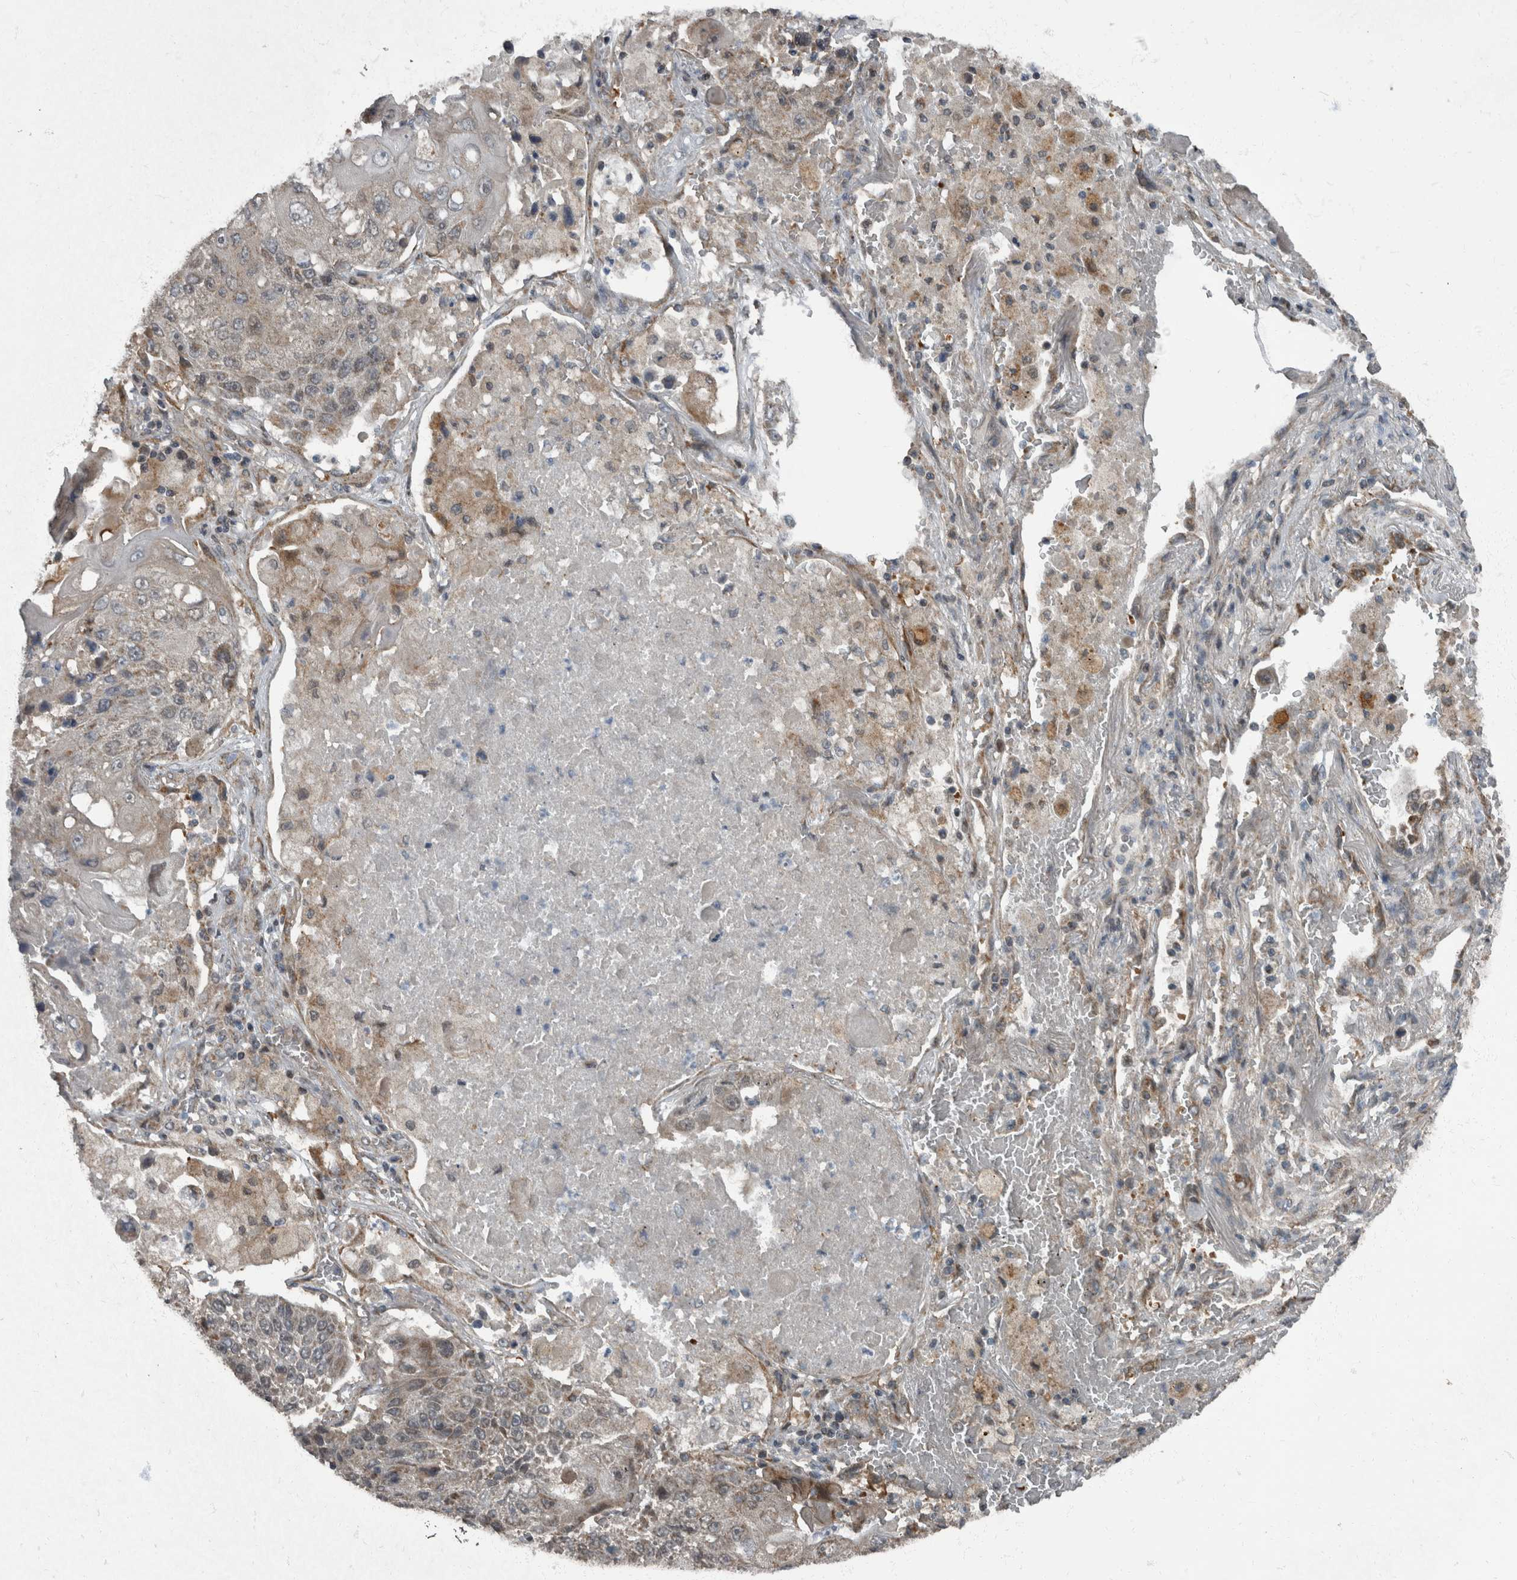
{"staining": {"intensity": "moderate", "quantity": "<25%", "location": "cytoplasmic/membranous"}, "tissue": "lung cancer", "cell_type": "Tumor cells", "image_type": "cancer", "snomed": [{"axis": "morphology", "description": "Squamous cell carcinoma, NOS"}, {"axis": "topography", "description": "Lung"}], "caption": "DAB immunohistochemical staining of human lung squamous cell carcinoma demonstrates moderate cytoplasmic/membranous protein staining in approximately <25% of tumor cells.", "gene": "RABGGTB", "patient": {"sex": "male", "age": 61}}